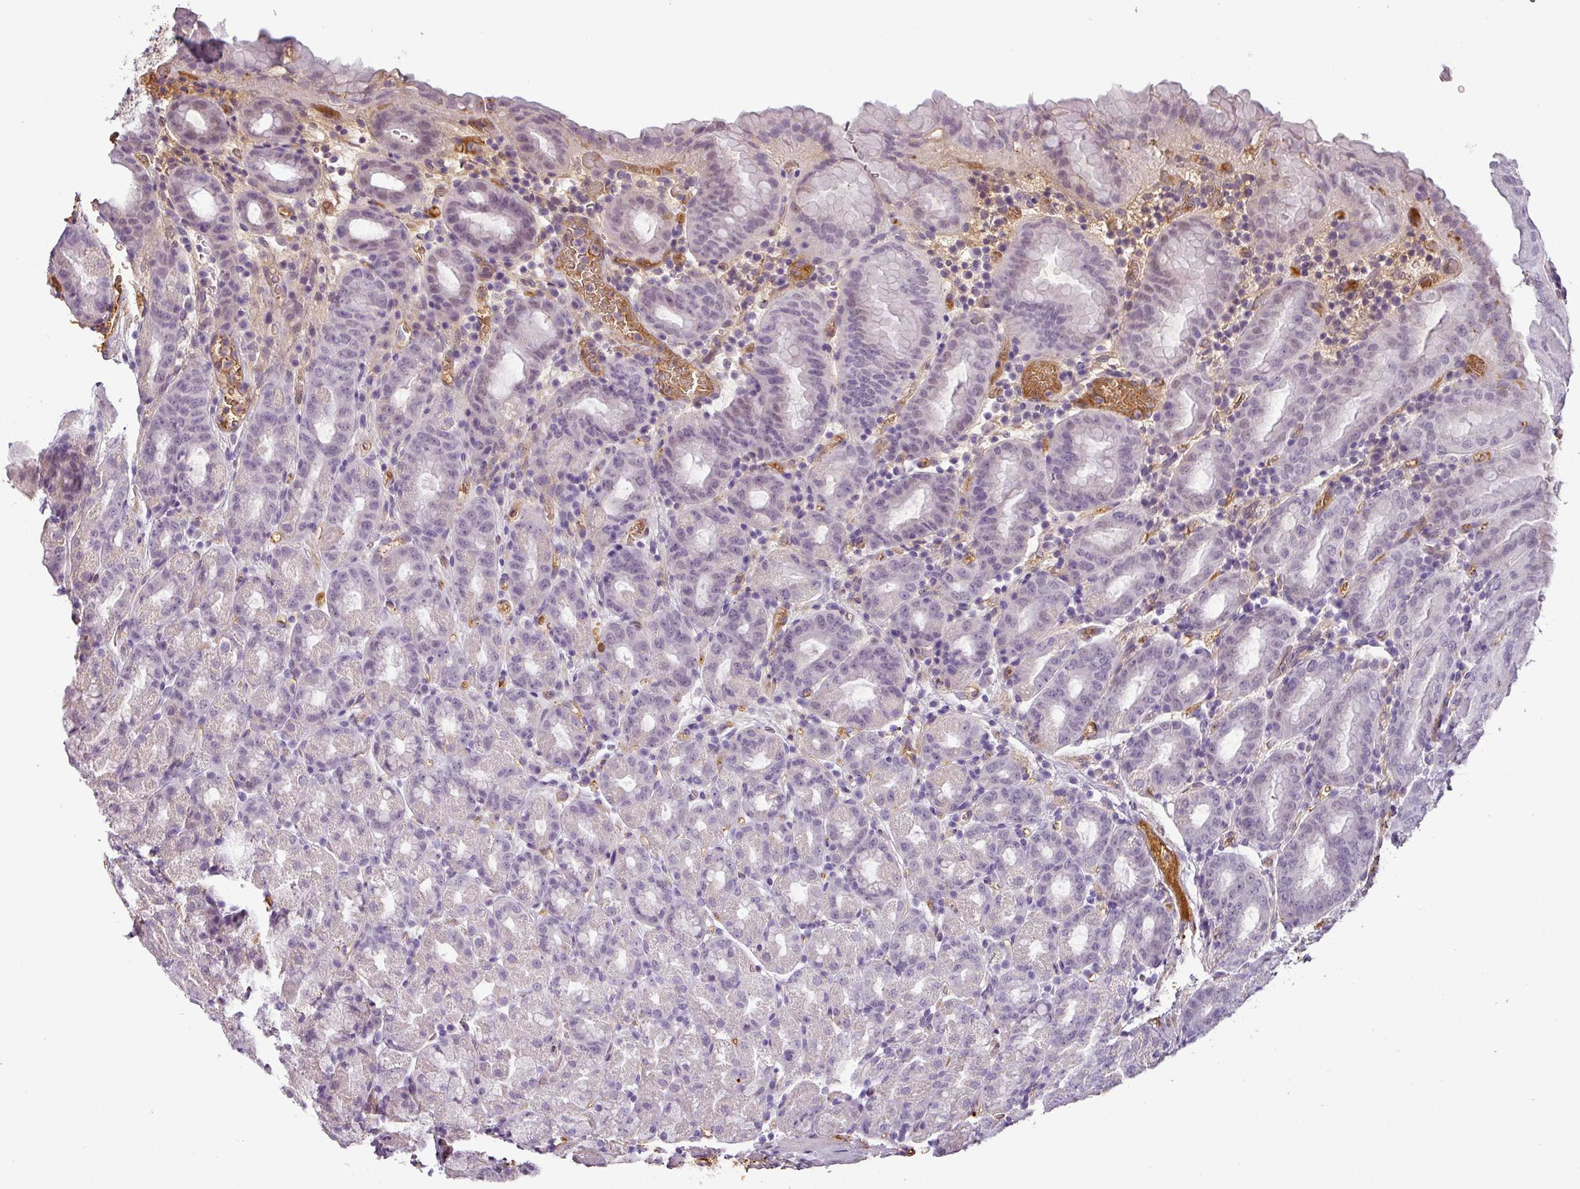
{"staining": {"intensity": "negative", "quantity": "none", "location": "none"}, "tissue": "stomach", "cell_type": "Glandular cells", "image_type": "normal", "snomed": [{"axis": "morphology", "description": "Normal tissue, NOS"}, {"axis": "topography", "description": "Stomach, upper"}, {"axis": "topography", "description": "Stomach, lower"}, {"axis": "topography", "description": "Small intestine"}], "caption": "Stomach was stained to show a protein in brown. There is no significant positivity in glandular cells. (Brightfield microscopy of DAB (3,3'-diaminobenzidine) immunohistochemistry (IHC) at high magnification).", "gene": "APOC1", "patient": {"sex": "male", "age": 68}}